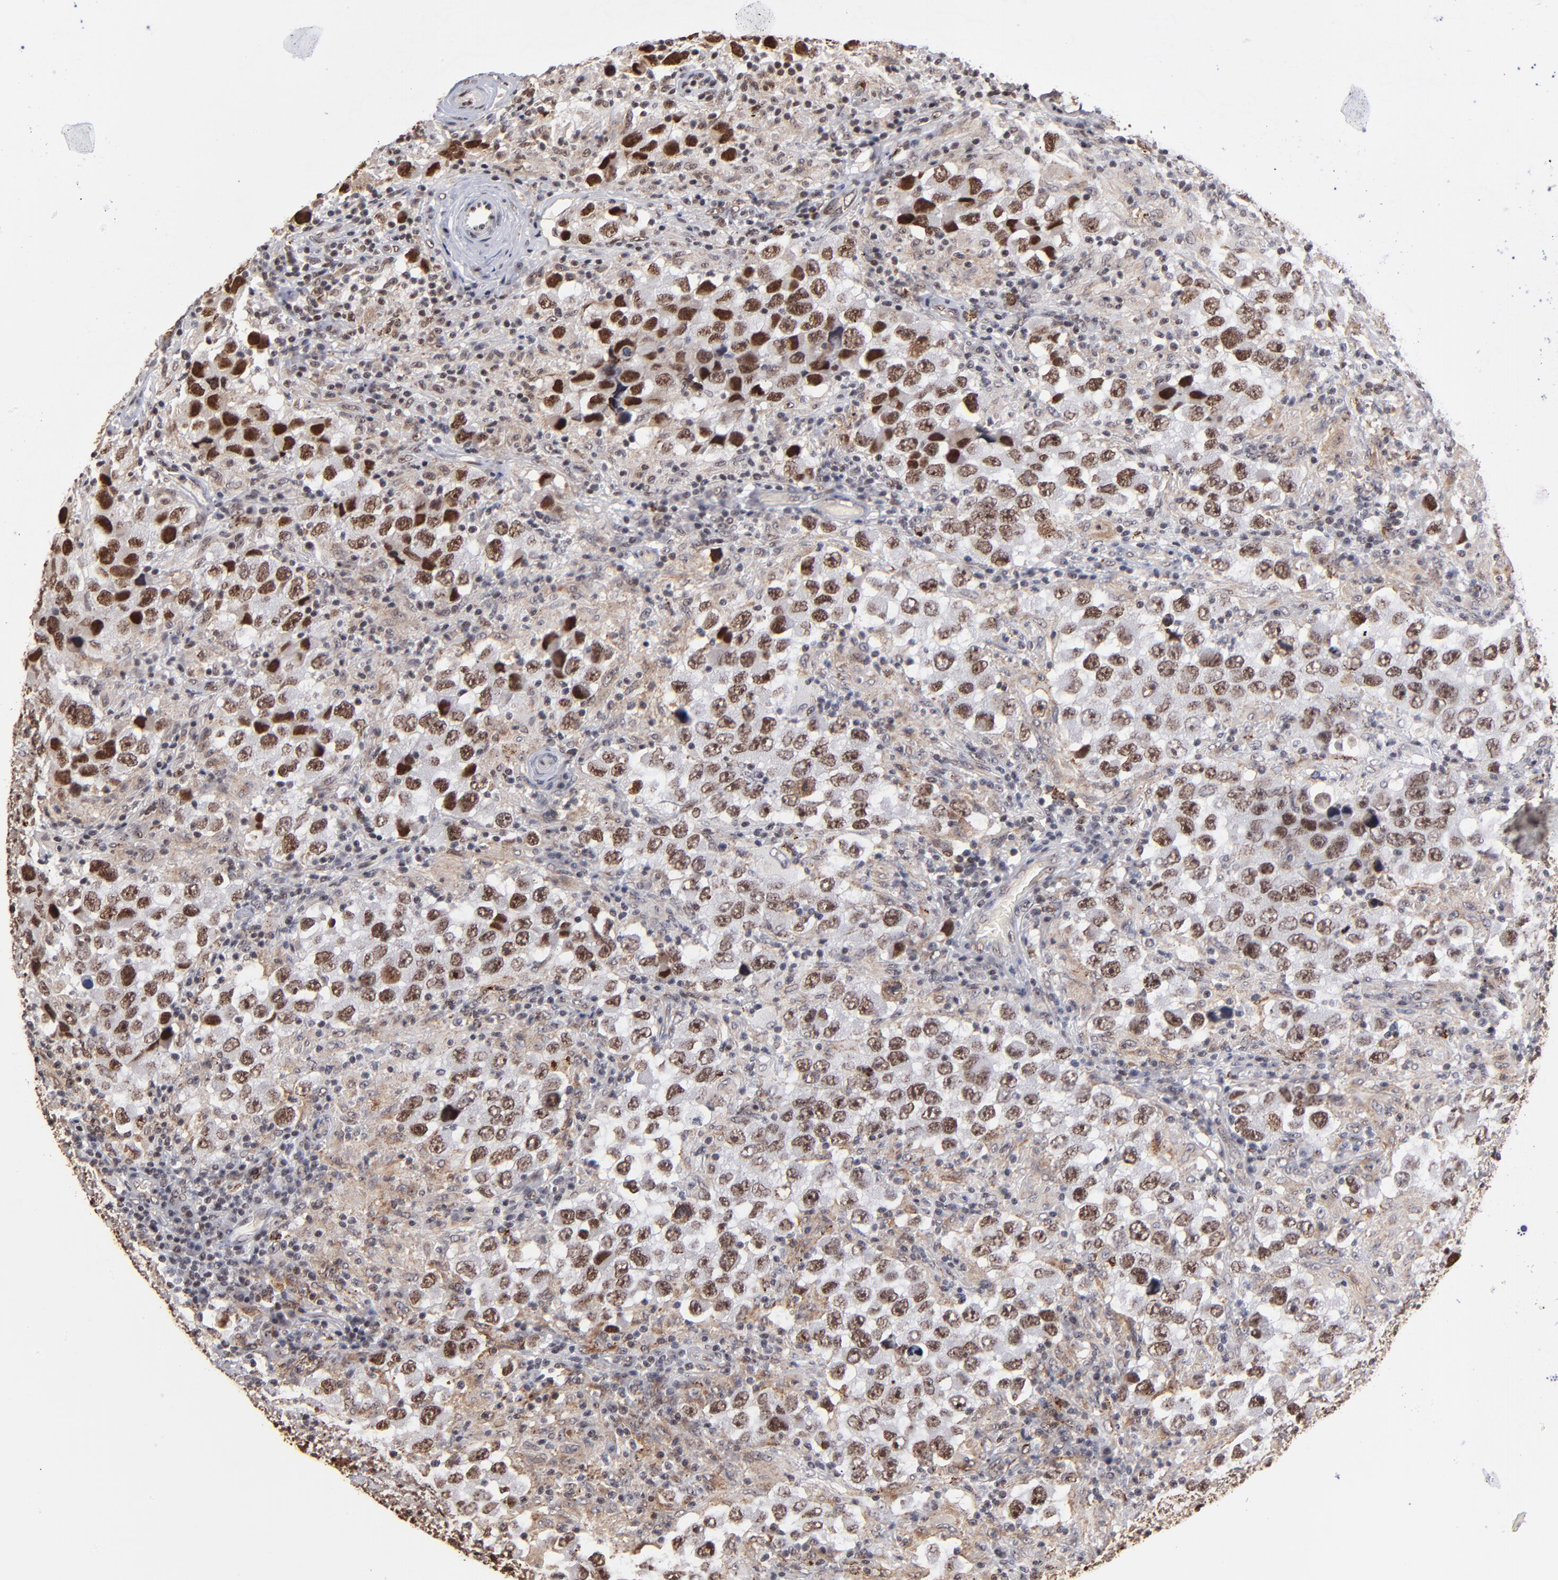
{"staining": {"intensity": "strong", "quantity": ">75%", "location": "cytoplasmic/membranous,nuclear"}, "tissue": "testis cancer", "cell_type": "Tumor cells", "image_type": "cancer", "snomed": [{"axis": "morphology", "description": "Carcinoma, Embryonal, NOS"}, {"axis": "topography", "description": "Testis"}], "caption": "Immunohistochemistry (IHC) of human testis cancer demonstrates high levels of strong cytoplasmic/membranous and nuclear positivity in approximately >75% of tumor cells.", "gene": "ZNF146", "patient": {"sex": "male", "age": 21}}